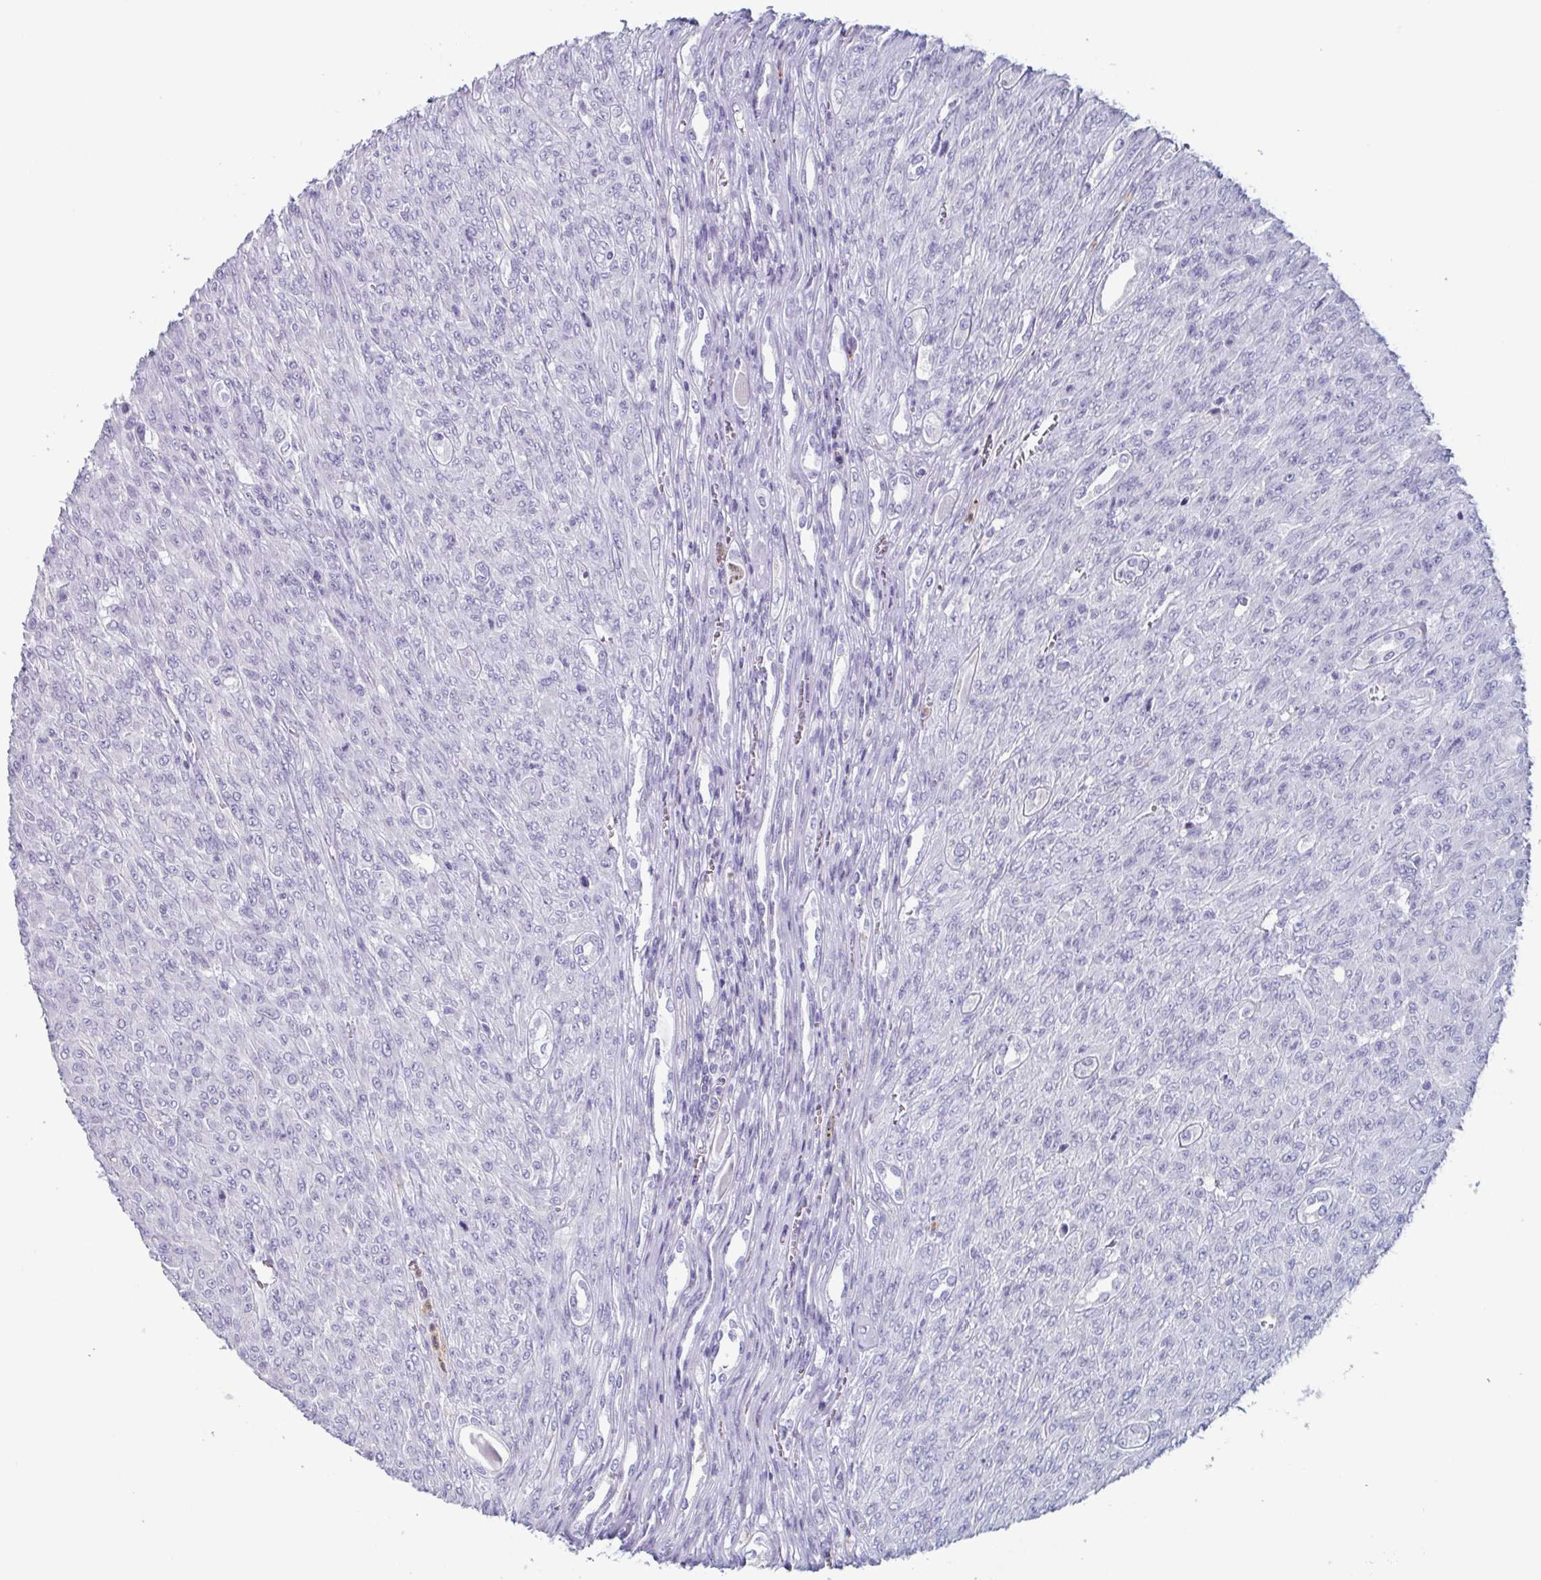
{"staining": {"intensity": "negative", "quantity": "none", "location": "none"}, "tissue": "renal cancer", "cell_type": "Tumor cells", "image_type": "cancer", "snomed": [{"axis": "morphology", "description": "Adenocarcinoma, NOS"}, {"axis": "topography", "description": "Kidney"}], "caption": "Immunohistochemistry (IHC) photomicrograph of neoplastic tissue: human renal cancer (adenocarcinoma) stained with DAB (3,3'-diaminobenzidine) reveals no significant protein staining in tumor cells.", "gene": "BPI", "patient": {"sex": "male", "age": 58}}